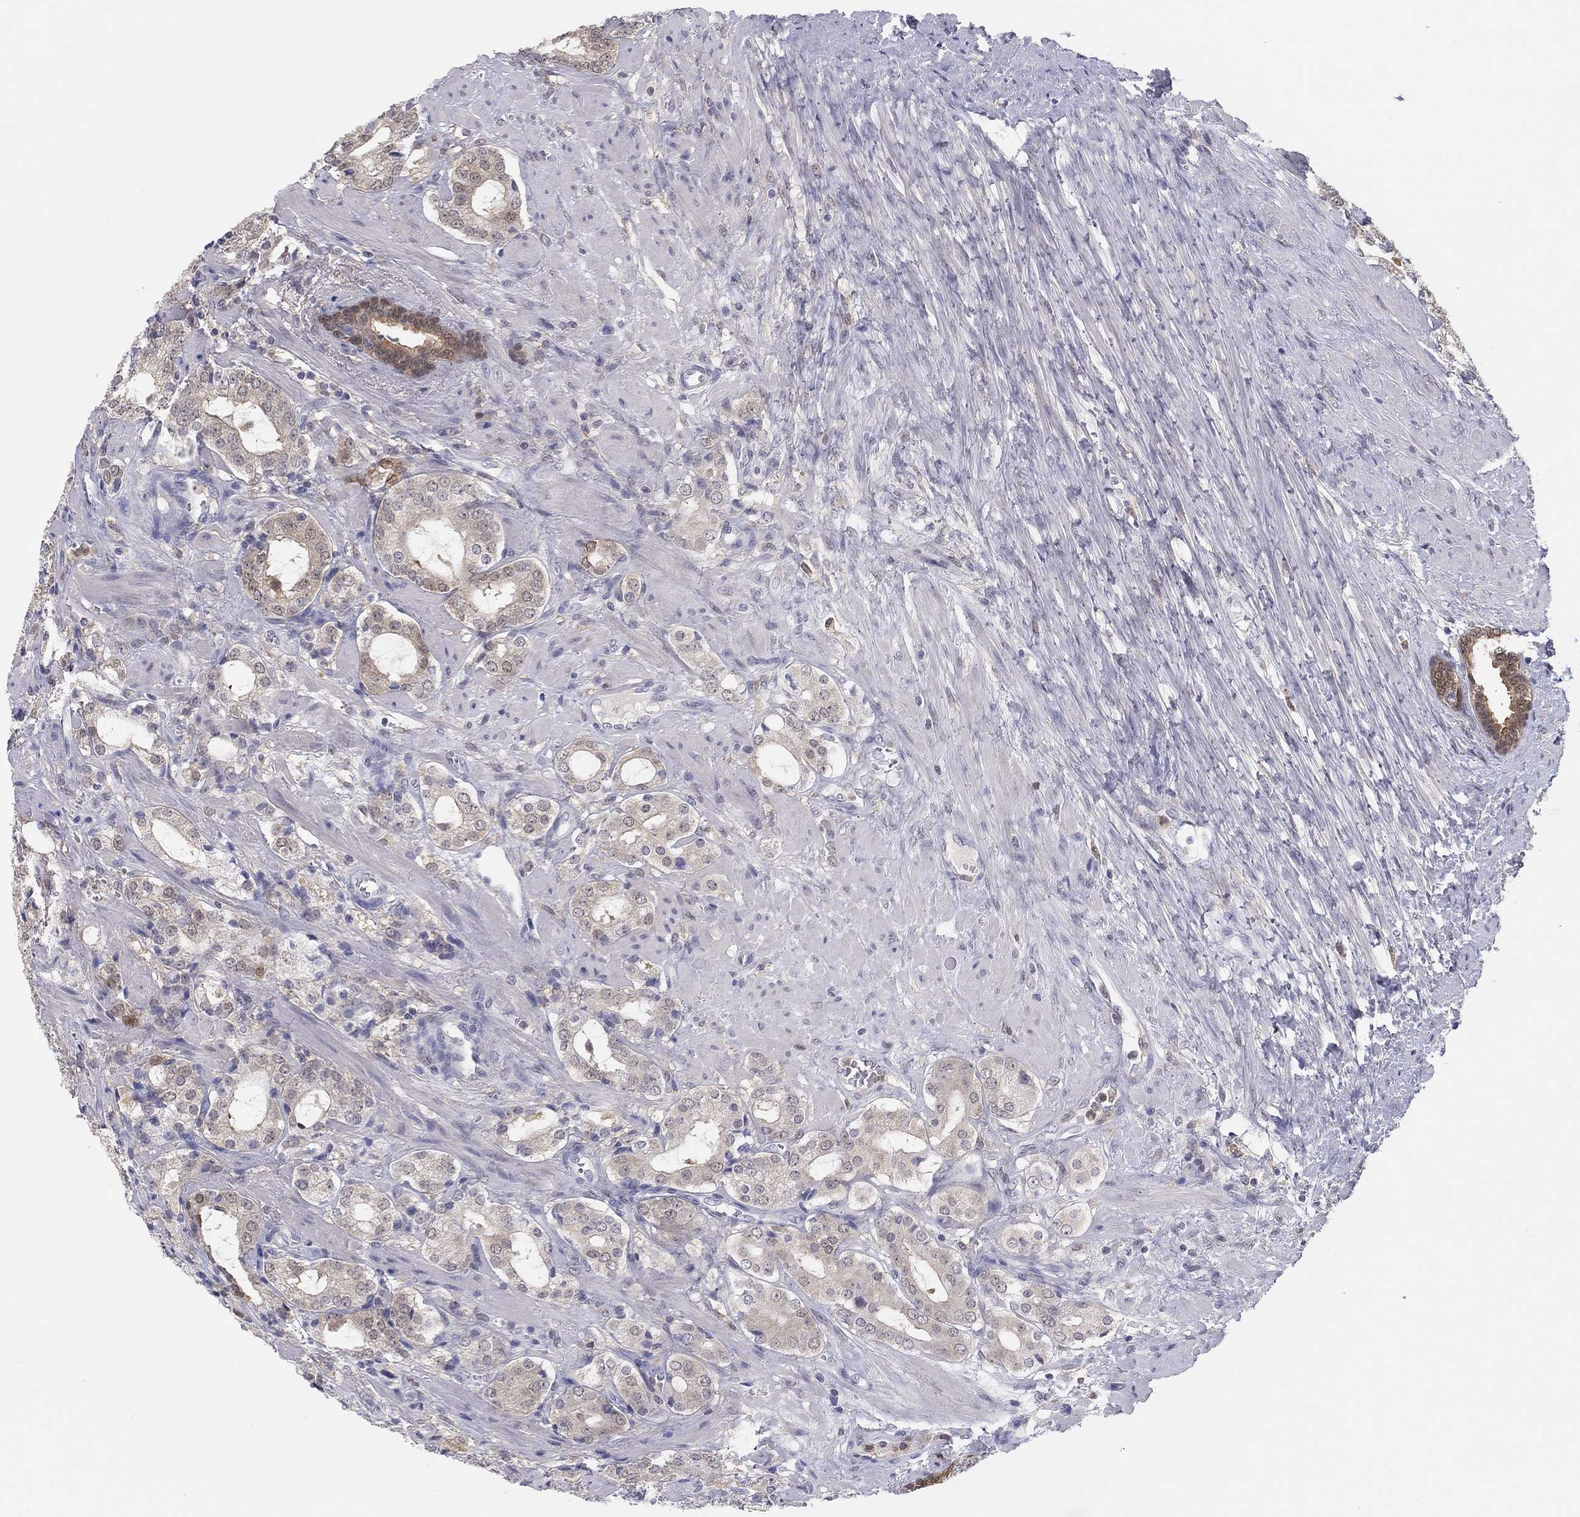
{"staining": {"intensity": "negative", "quantity": "none", "location": "none"}, "tissue": "prostate cancer", "cell_type": "Tumor cells", "image_type": "cancer", "snomed": [{"axis": "morphology", "description": "Adenocarcinoma, NOS"}, {"axis": "topography", "description": "Prostate"}], "caption": "A histopathology image of prostate cancer (adenocarcinoma) stained for a protein displays no brown staining in tumor cells. (Stains: DAB immunohistochemistry (IHC) with hematoxylin counter stain, Microscopy: brightfield microscopy at high magnification).", "gene": "PDXK", "patient": {"sex": "male", "age": 66}}